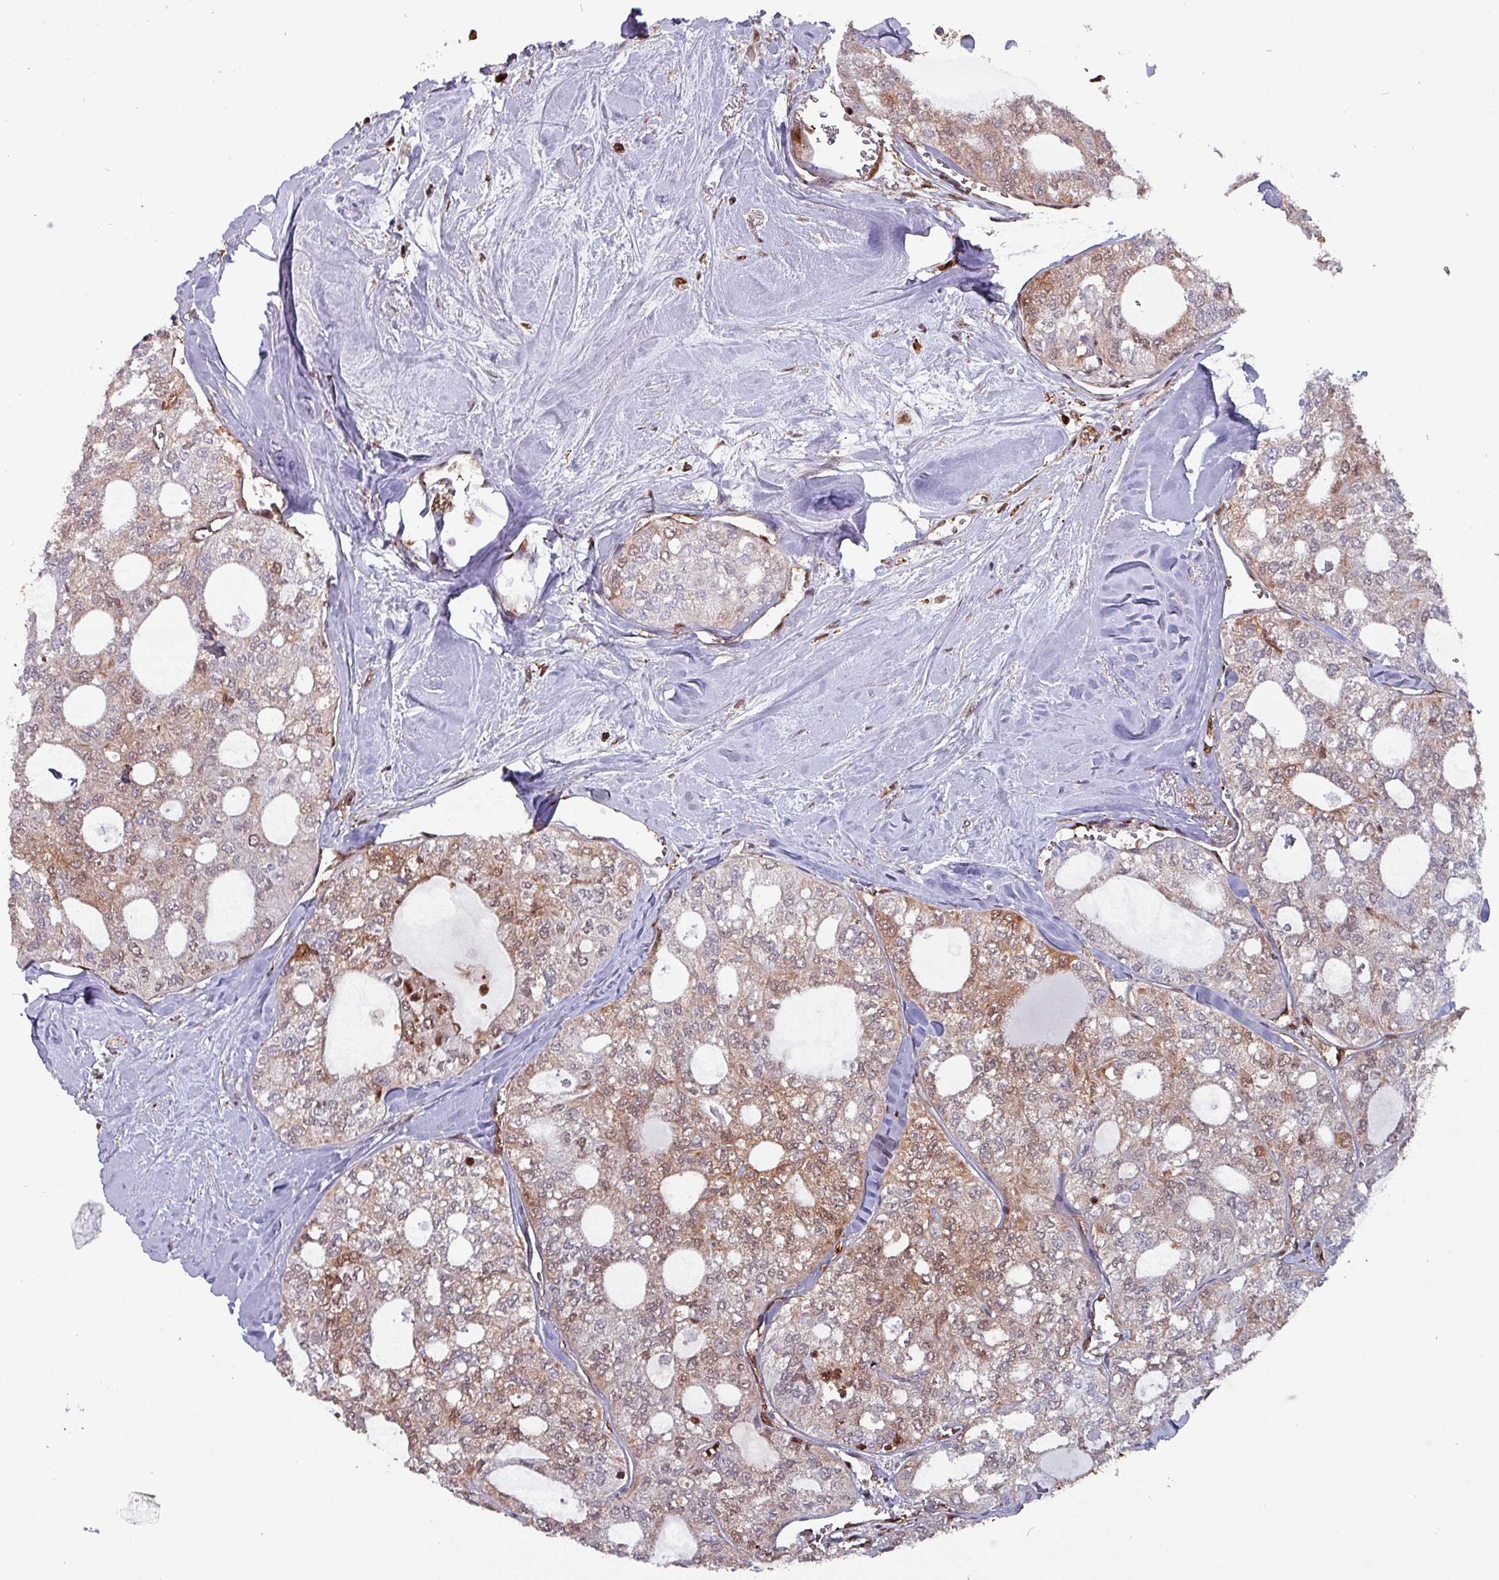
{"staining": {"intensity": "moderate", "quantity": "25%-75%", "location": "cytoplasmic/membranous,nuclear"}, "tissue": "thyroid cancer", "cell_type": "Tumor cells", "image_type": "cancer", "snomed": [{"axis": "morphology", "description": "Follicular adenoma carcinoma, NOS"}, {"axis": "topography", "description": "Thyroid gland"}], "caption": "Thyroid cancer tissue reveals moderate cytoplasmic/membranous and nuclear positivity in approximately 25%-75% of tumor cells", "gene": "PSMB8", "patient": {"sex": "male", "age": 75}}